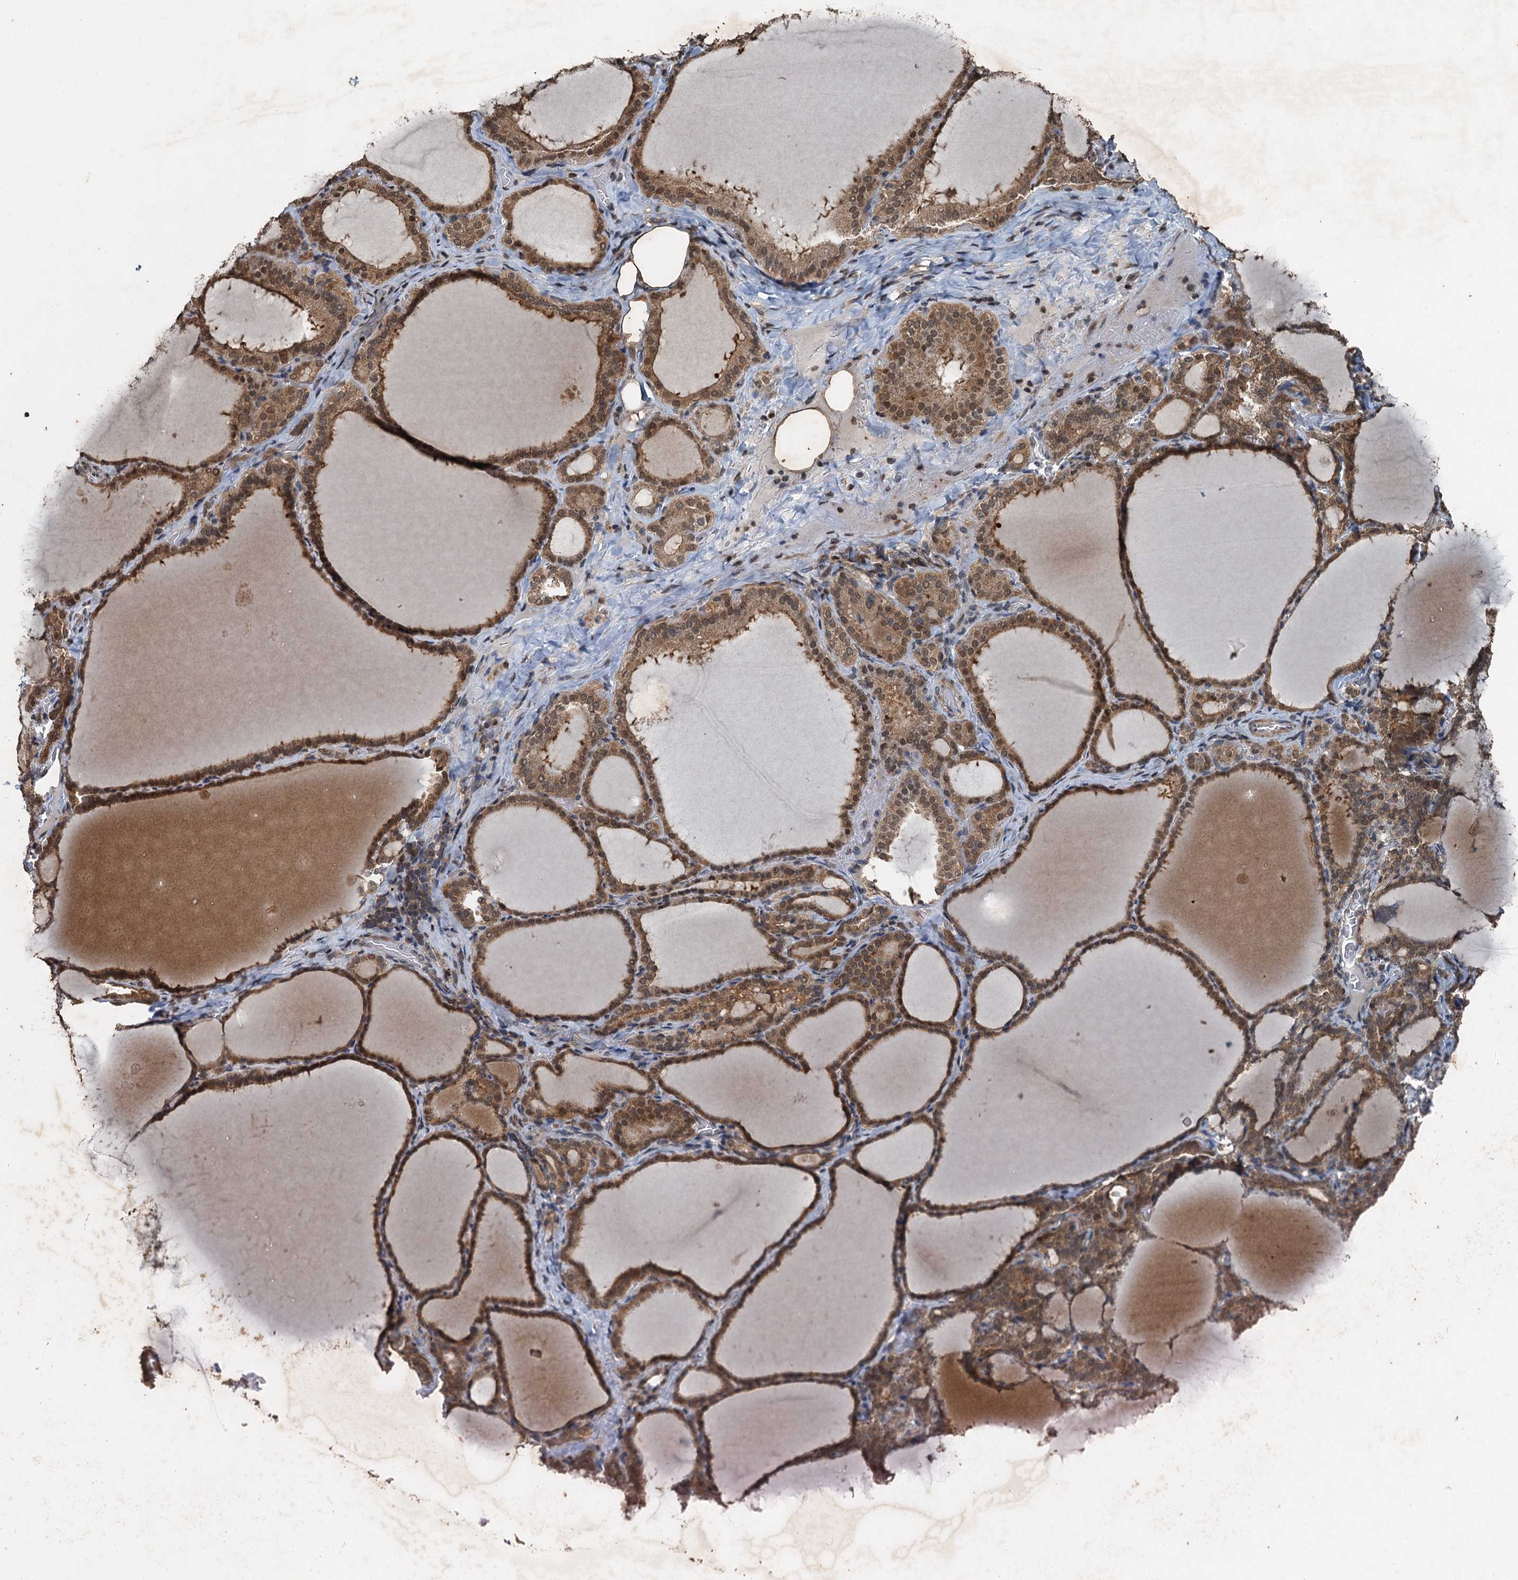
{"staining": {"intensity": "moderate", "quantity": ">75%", "location": "cytoplasmic/membranous"}, "tissue": "thyroid gland", "cell_type": "Glandular cells", "image_type": "normal", "snomed": [{"axis": "morphology", "description": "Normal tissue, NOS"}, {"axis": "topography", "description": "Thyroid gland"}], "caption": "Protein staining of normal thyroid gland exhibits moderate cytoplasmic/membranous staining in about >75% of glandular cells. (DAB (3,3'-diaminobenzidine) IHC with brightfield microscopy, high magnification).", "gene": "TCTN1", "patient": {"sex": "female", "age": 39}}